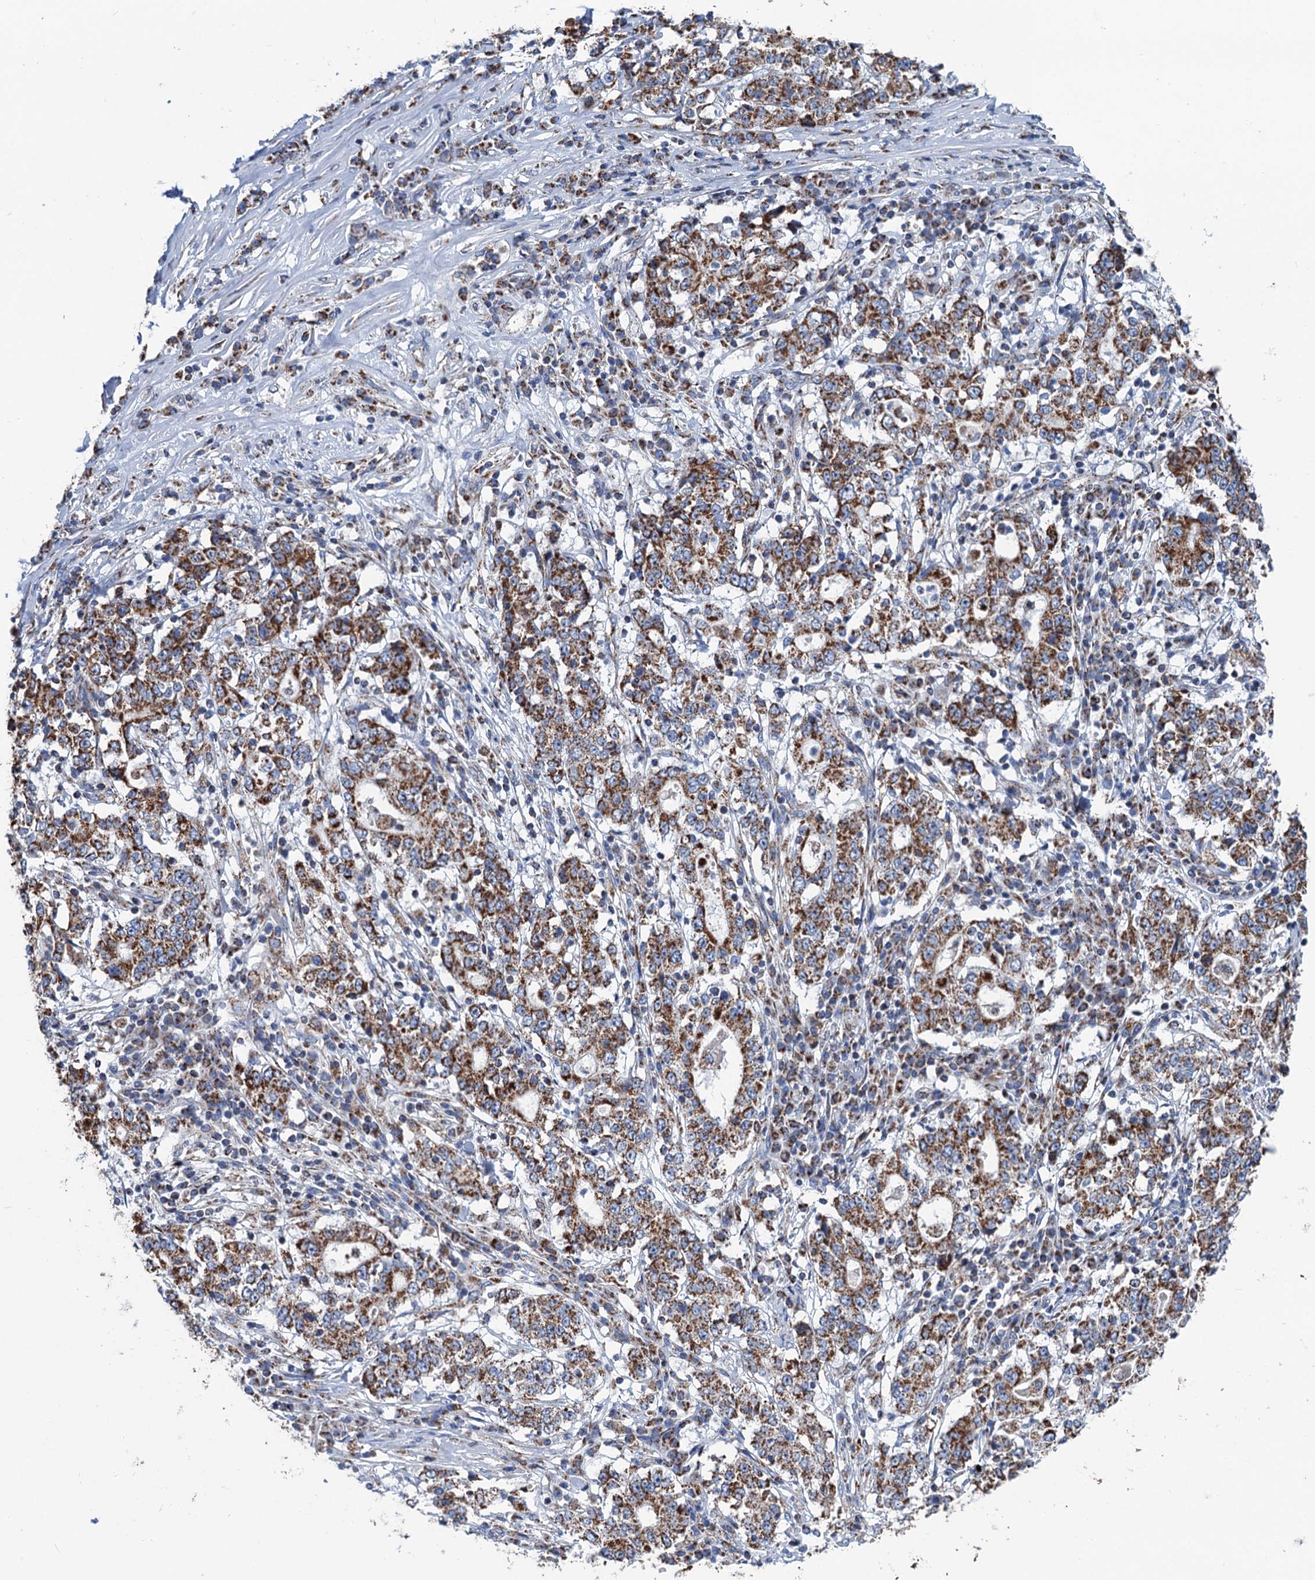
{"staining": {"intensity": "moderate", "quantity": ">75%", "location": "cytoplasmic/membranous"}, "tissue": "stomach cancer", "cell_type": "Tumor cells", "image_type": "cancer", "snomed": [{"axis": "morphology", "description": "Adenocarcinoma, NOS"}, {"axis": "topography", "description": "Stomach"}], "caption": "High-power microscopy captured an immunohistochemistry (IHC) photomicrograph of stomach cancer, revealing moderate cytoplasmic/membranous staining in approximately >75% of tumor cells.", "gene": "IVD", "patient": {"sex": "male", "age": 59}}